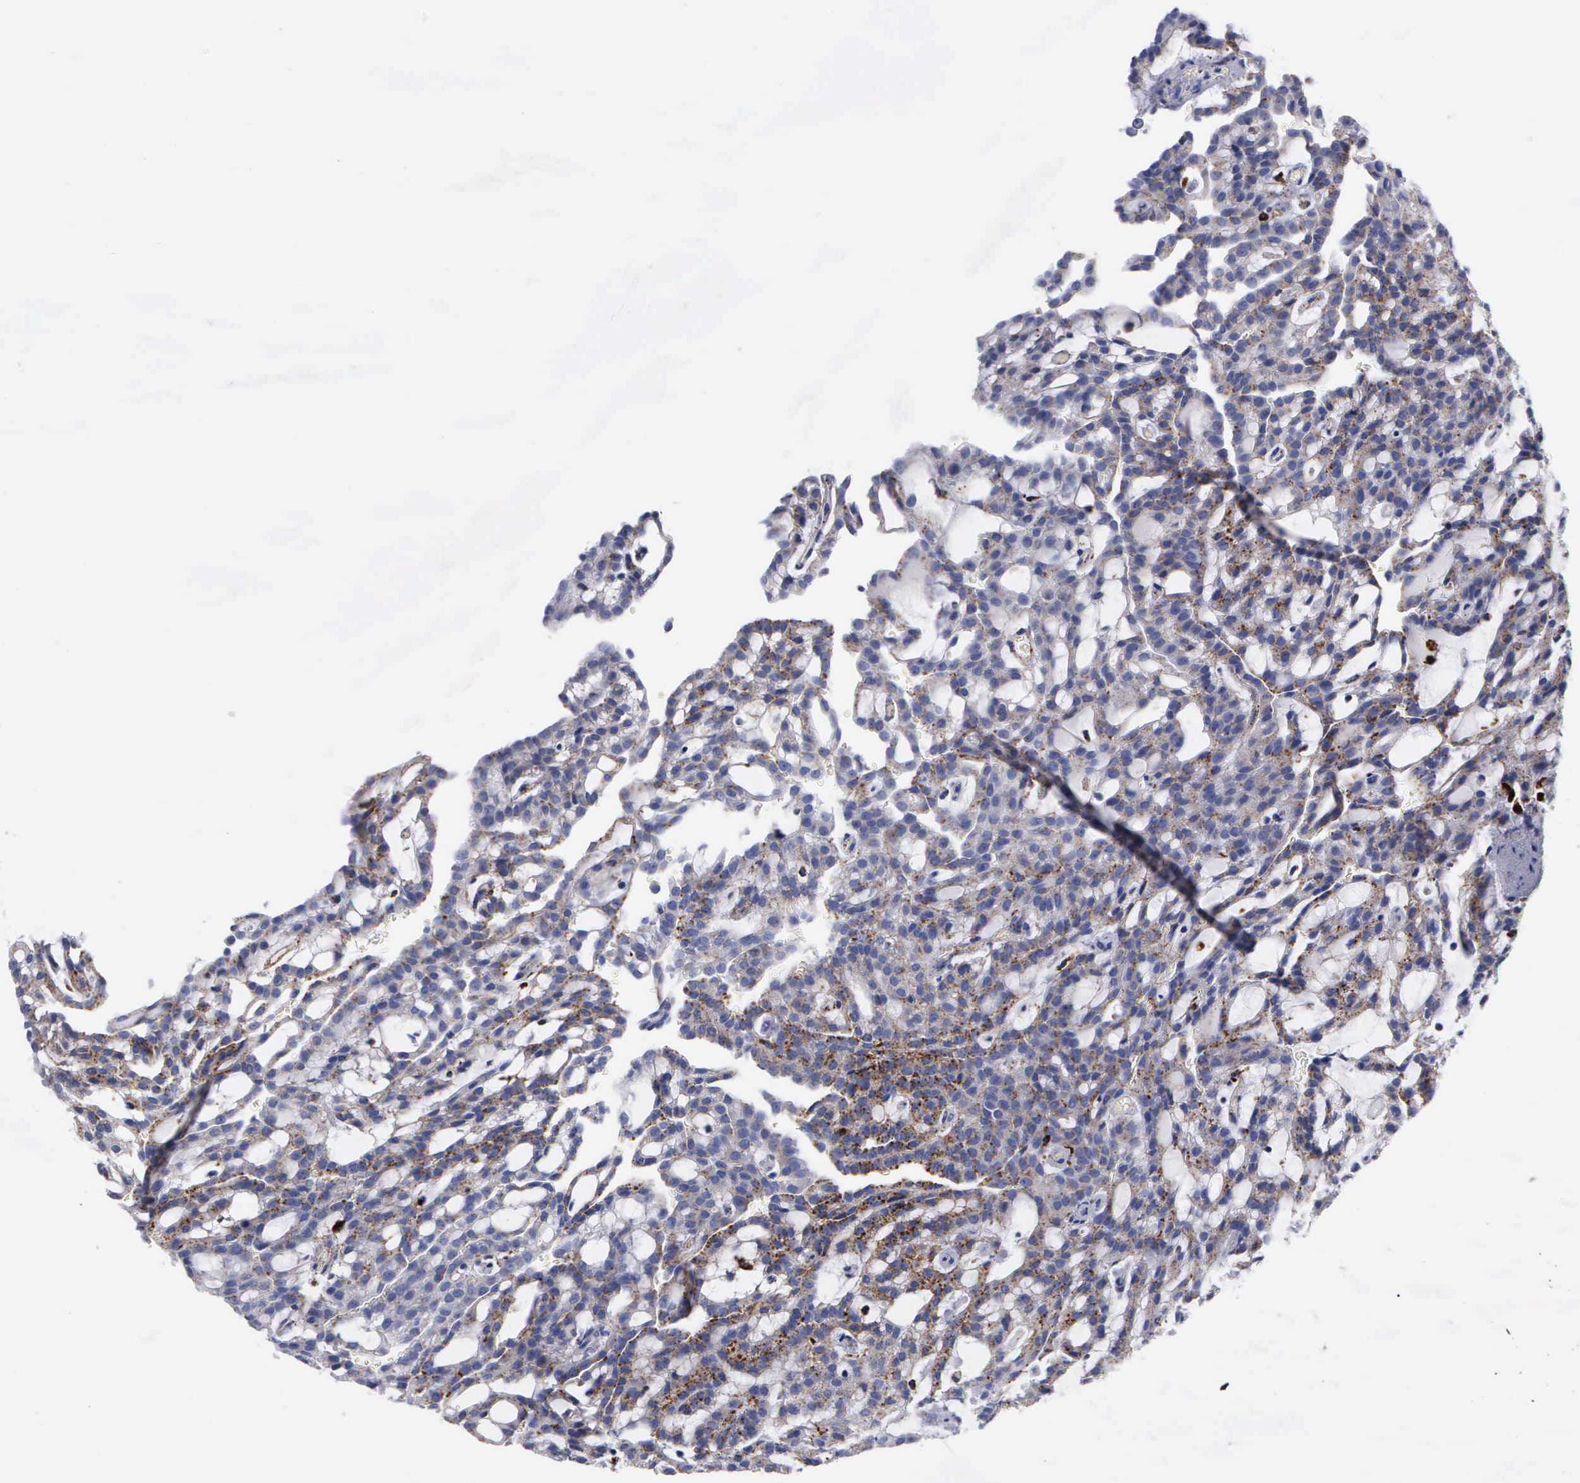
{"staining": {"intensity": "weak", "quantity": "<25%", "location": "cytoplasmic/membranous"}, "tissue": "renal cancer", "cell_type": "Tumor cells", "image_type": "cancer", "snomed": [{"axis": "morphology", "description": "Adenocarcinoma, NOS"}, {"axis": "topography", "description": "Kidney"}], "caption": "Tumor cells are negative for brown protein staining in renal cancer.", "gene": "CTSL", "patient": {"sex": "male", "age": 63}}